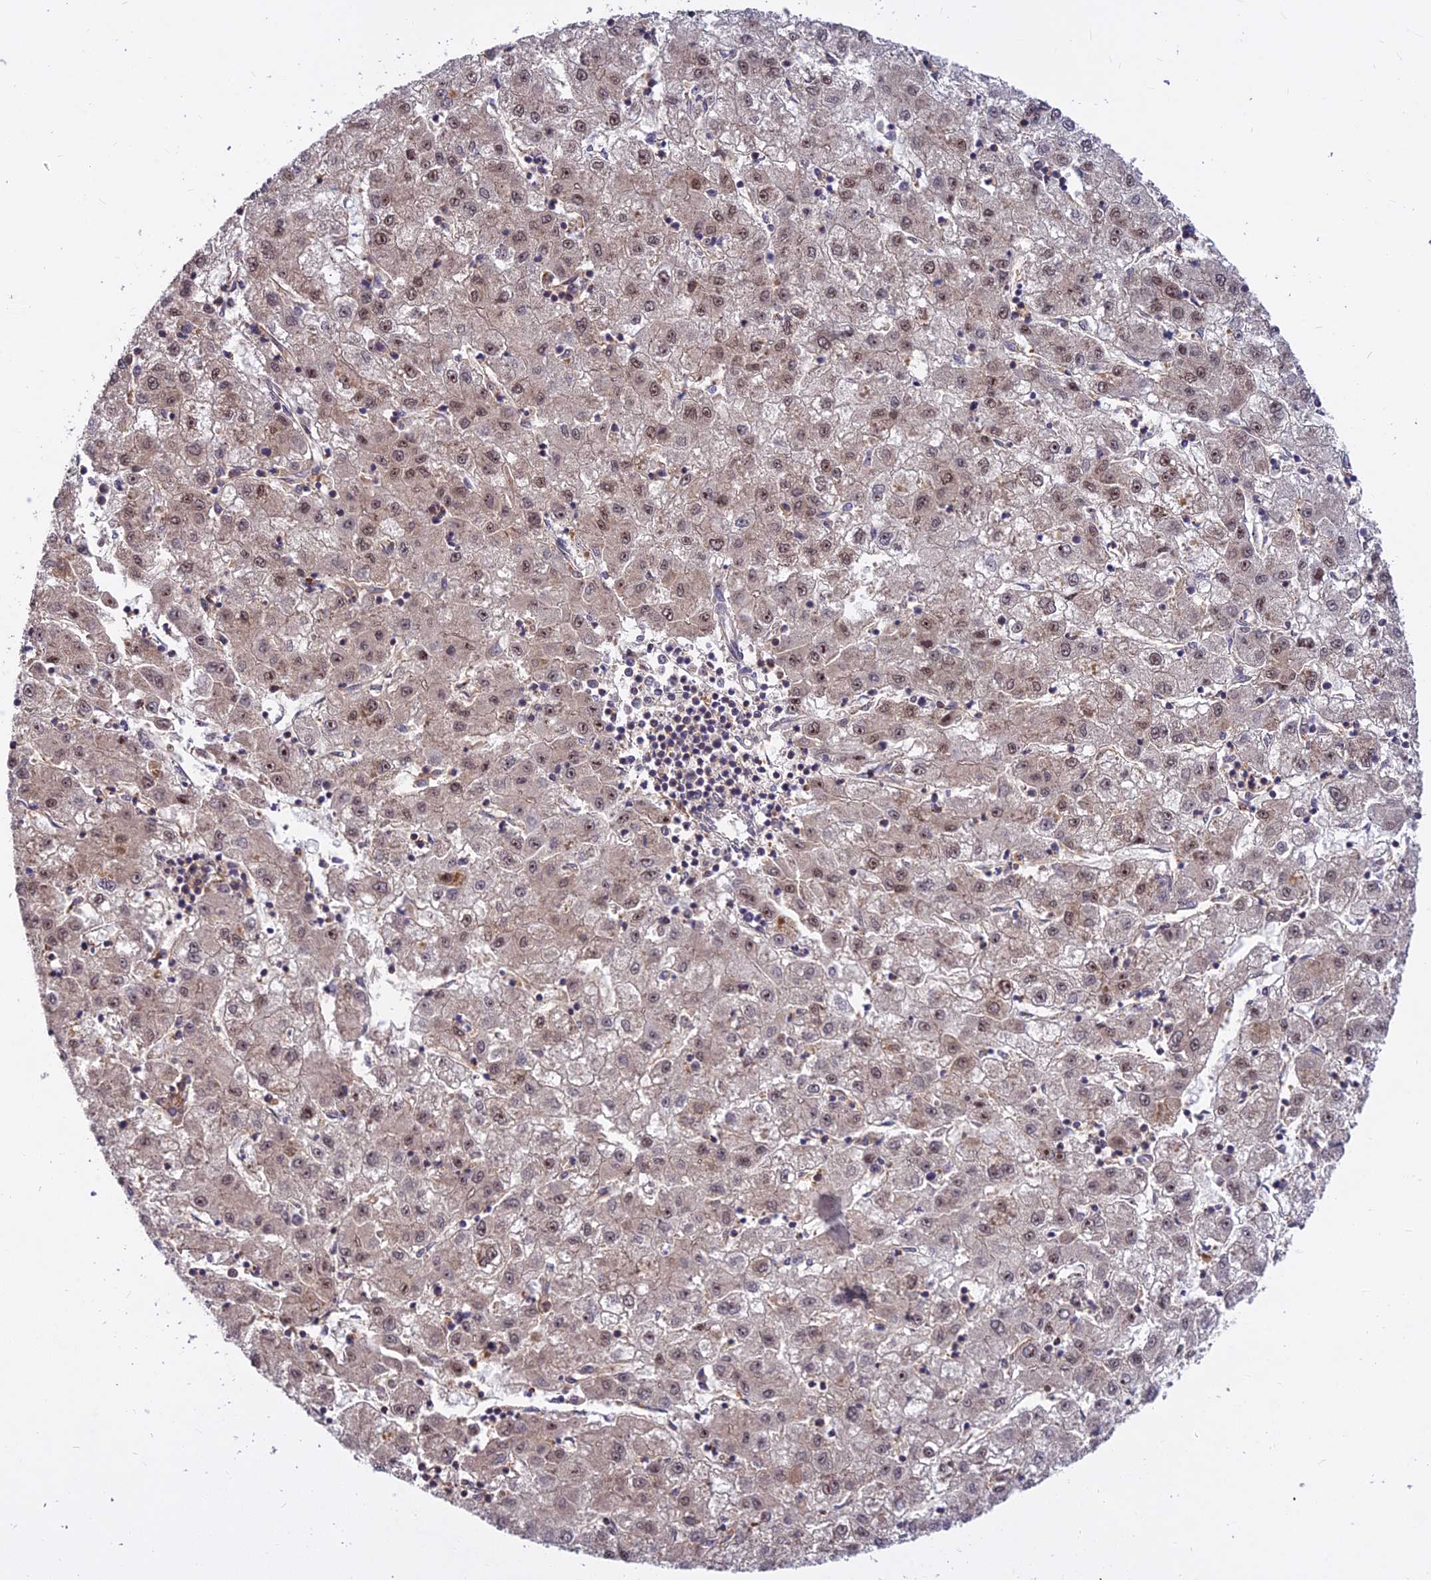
{"staining": {"intensity": "weak", "quantity": "25%-75%", "location": "nuclear"}, "tissue": "liver cancer", "cell_type": "Tumor cells", "image_type": "cancer", "snomed": [{"axis": "morphology", "description": "Carcinoma, Hepatocellular, NOS"}, {"axis": "topography", "description": "Liver"}], "caption": "Human liver cancer (hepatocellular carcinoma) stained for a protein (brown) displays weak nuclear positive positivity in about 25%-75% of tumor cells.", "gene": "TCEA3", "patient": {"sex": "male", "age": 72}}